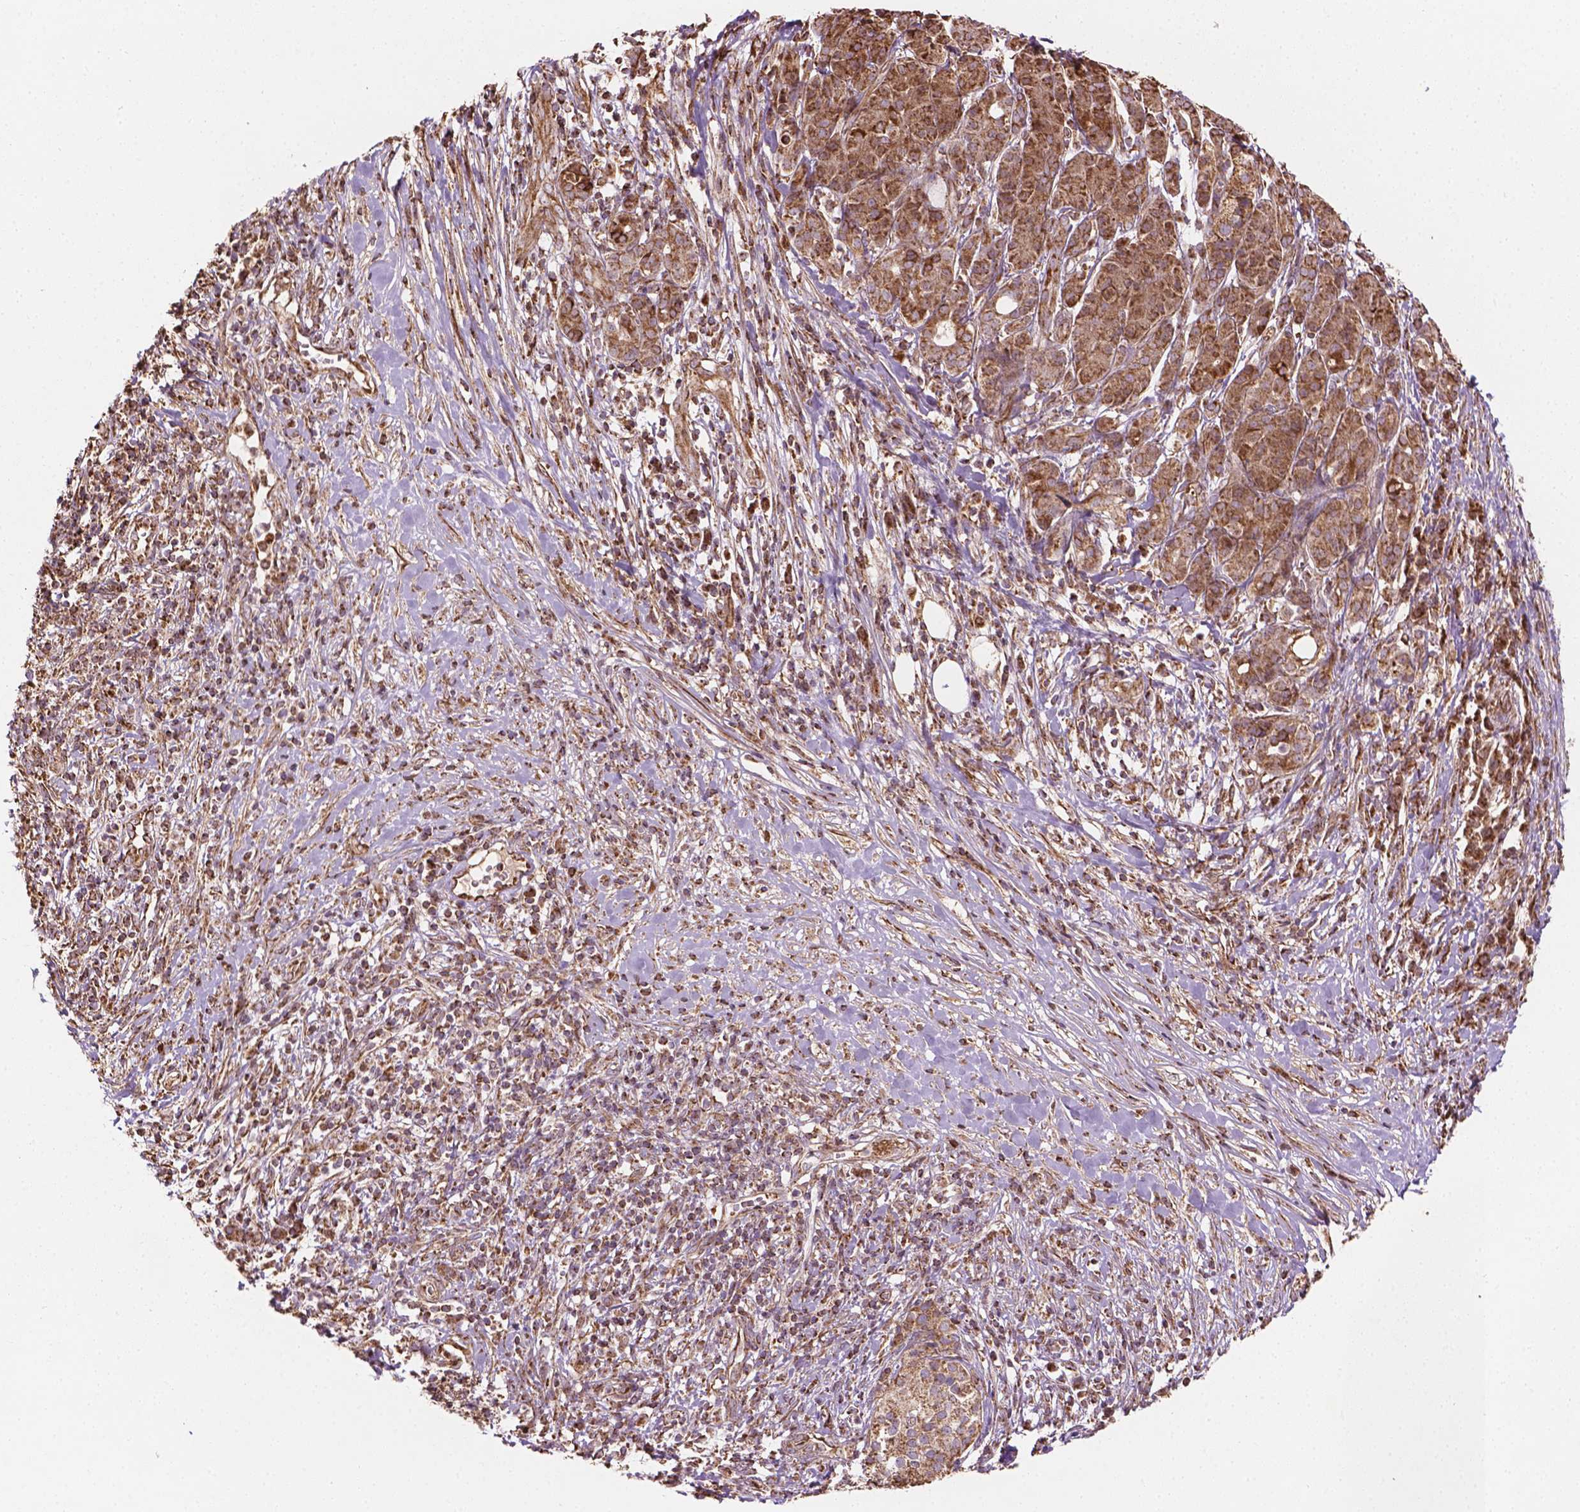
{"staining": {"intensity": "moderate", "quantity": ">75%", "location": "cytoplasmic/membranous"}, "tissue": "pancreatic cancer", "cell_type": "Tumor cells", "image_type": "cancer", "snomed": [{"axis": "morphology", "description": "Adenocarcinoma, NOS"}, {"axis": "topography", "description": "Pancreas"}], "caption": "Pancreatic cancer (adenocarcinoma) stained with DAB (3,3'-diaminobenzidine) immunohistochemistry (IHC) exhibits medium levels of moderate cytoplasmic/membranous expression in approximately >75% of tumor cells. Nuclei are stained in blue.", "gene": "HS3ST3A1", "patient": {"sex": "male", "age": 61}}